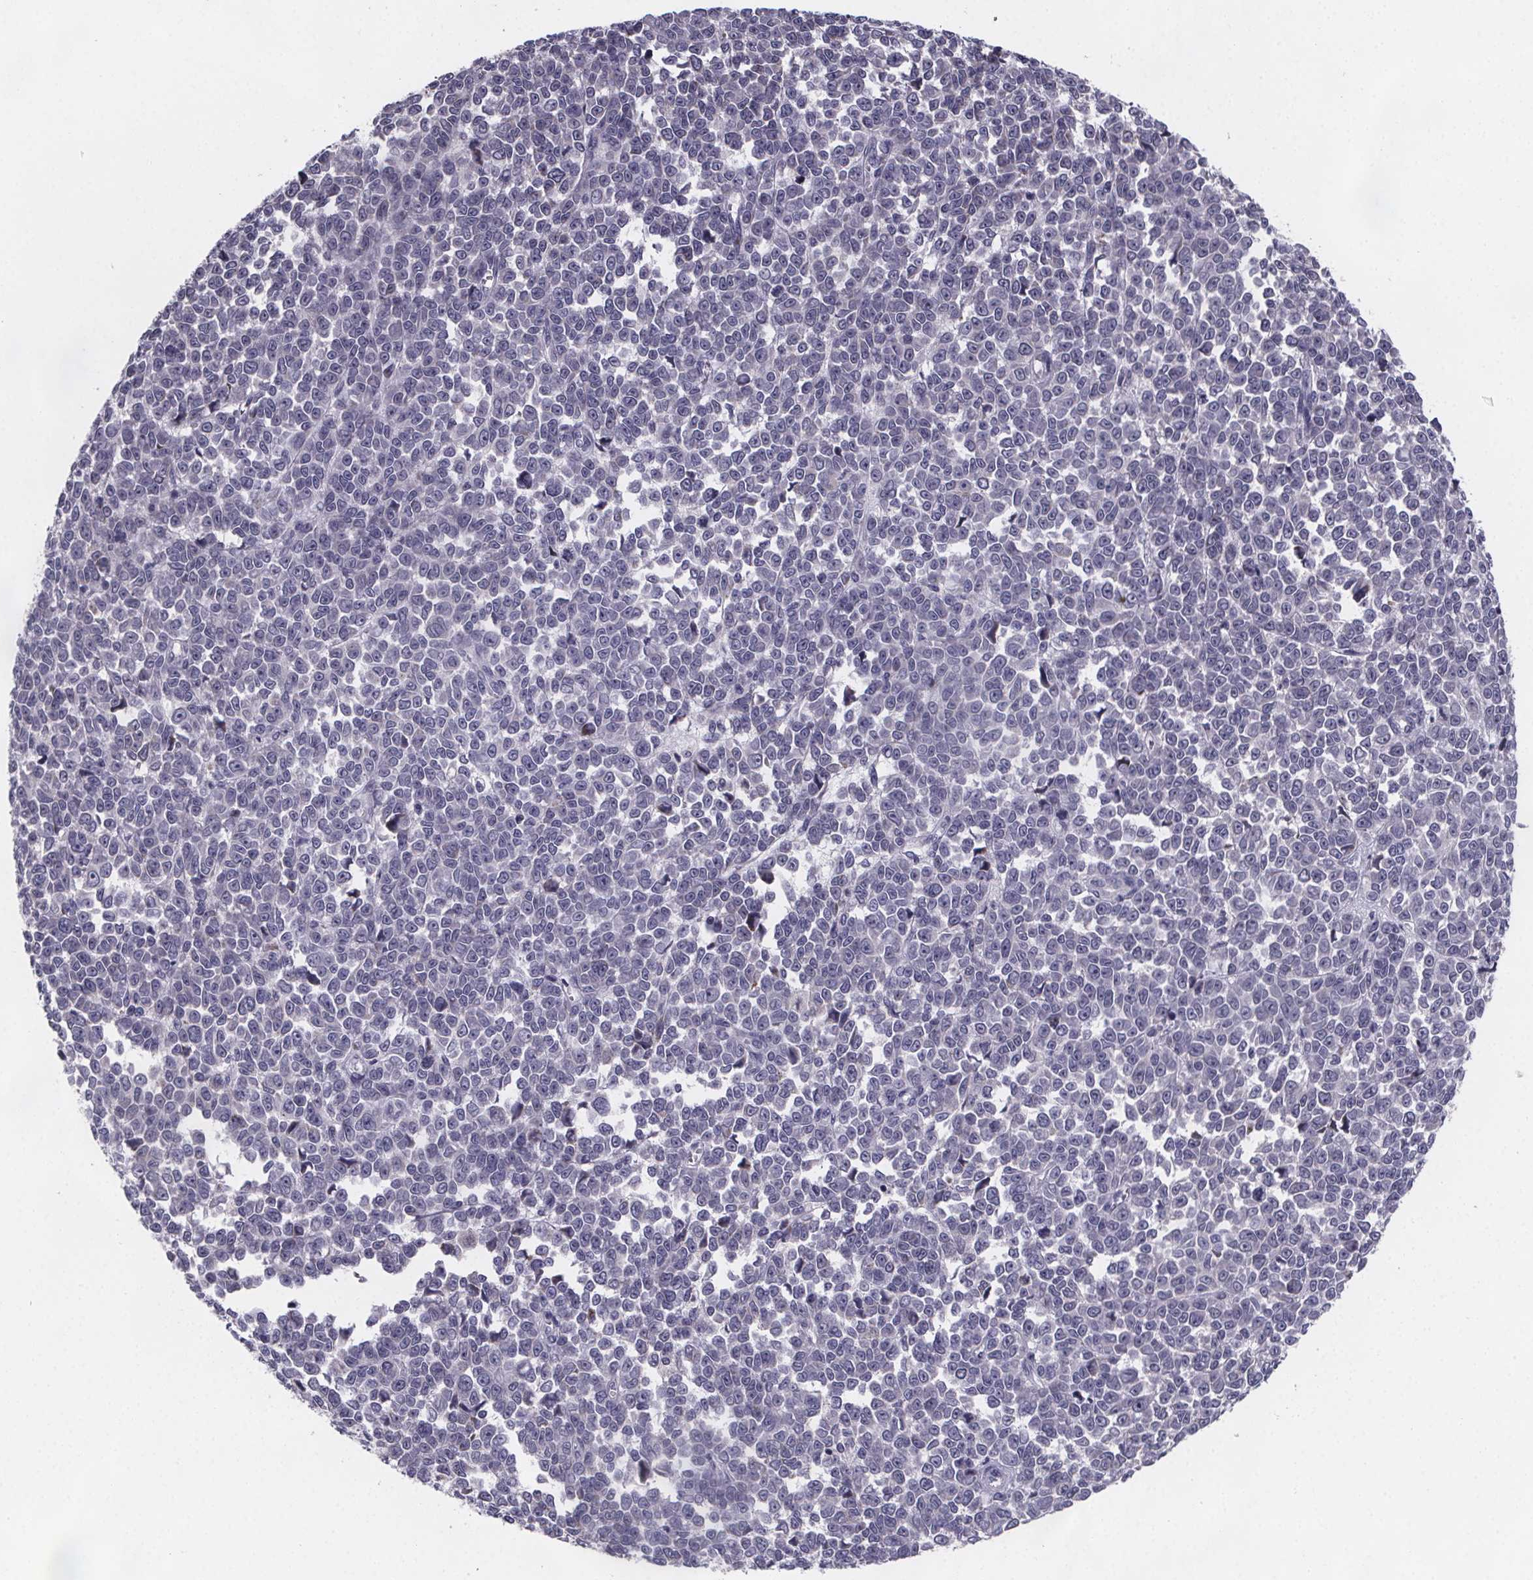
{"staining": {"intensity": "negative", "quantity": "none", "location": "none"}, "tissue": "melanoma", "cell_type": "Tumor cells", "image_type": "cancer", "snomed": [{"axis": "morphology", "description": "Malignant melanoma, NOS"}, {"axis": "topography", "description": "Skin"}], "caption": "The immunohistochemistry micrograph has no significant staining in tumor cells of malignant melanoma tissue. (Stains: DAB immunohistochemistry (IHC) with hematoxylin counter stain, Microscopy: brightfield microscopy at high magnification).", "gene": "PAH", "patient": {"sex": "female", "age": 95}}